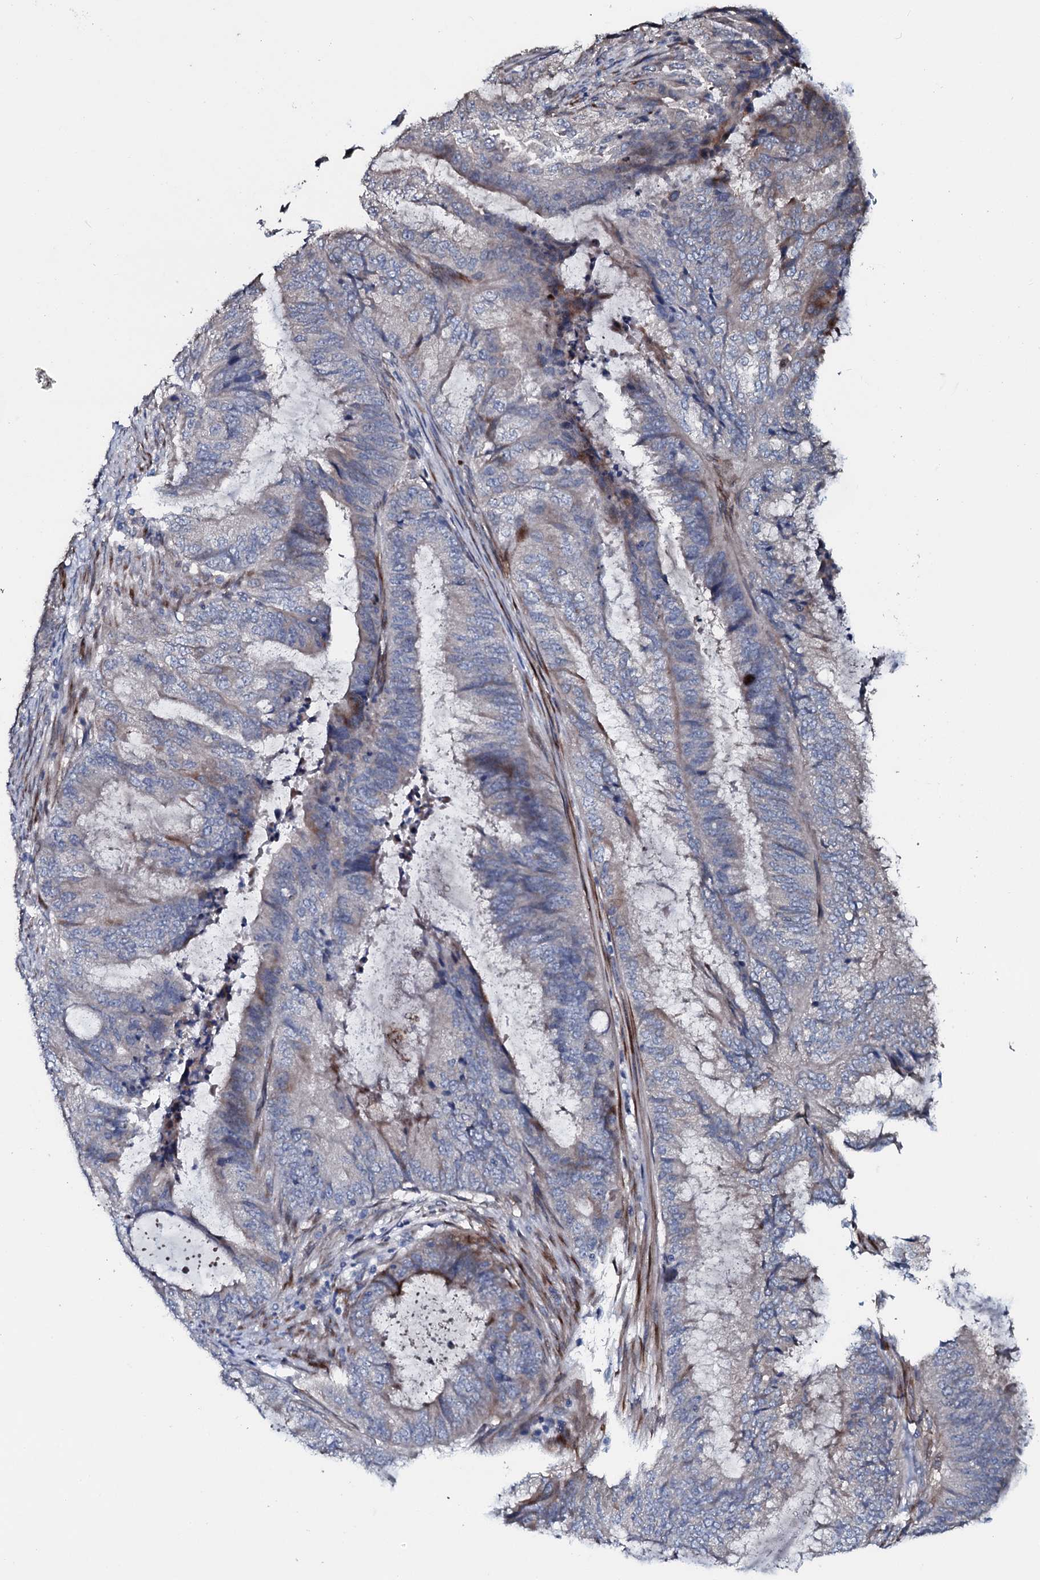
{"staining": {"intensity": "negative", "quantity": "none", "location": "none"}, "tissue": "endometrial cancer", "cell_type": "Tumor cells", "image_type": "cancer", "snomed": [{"axis": "morphology", "description": "Adenocarcinoma, NOS"}, {"axis": "topography", "description": "Endometrium"}], "caption": "The photomicrograph demonstrates no staining of tumor cells in endometrial adenocarcinoma.", "gene": "IL12B", "patient": {"sex": "female", "age": 51}}